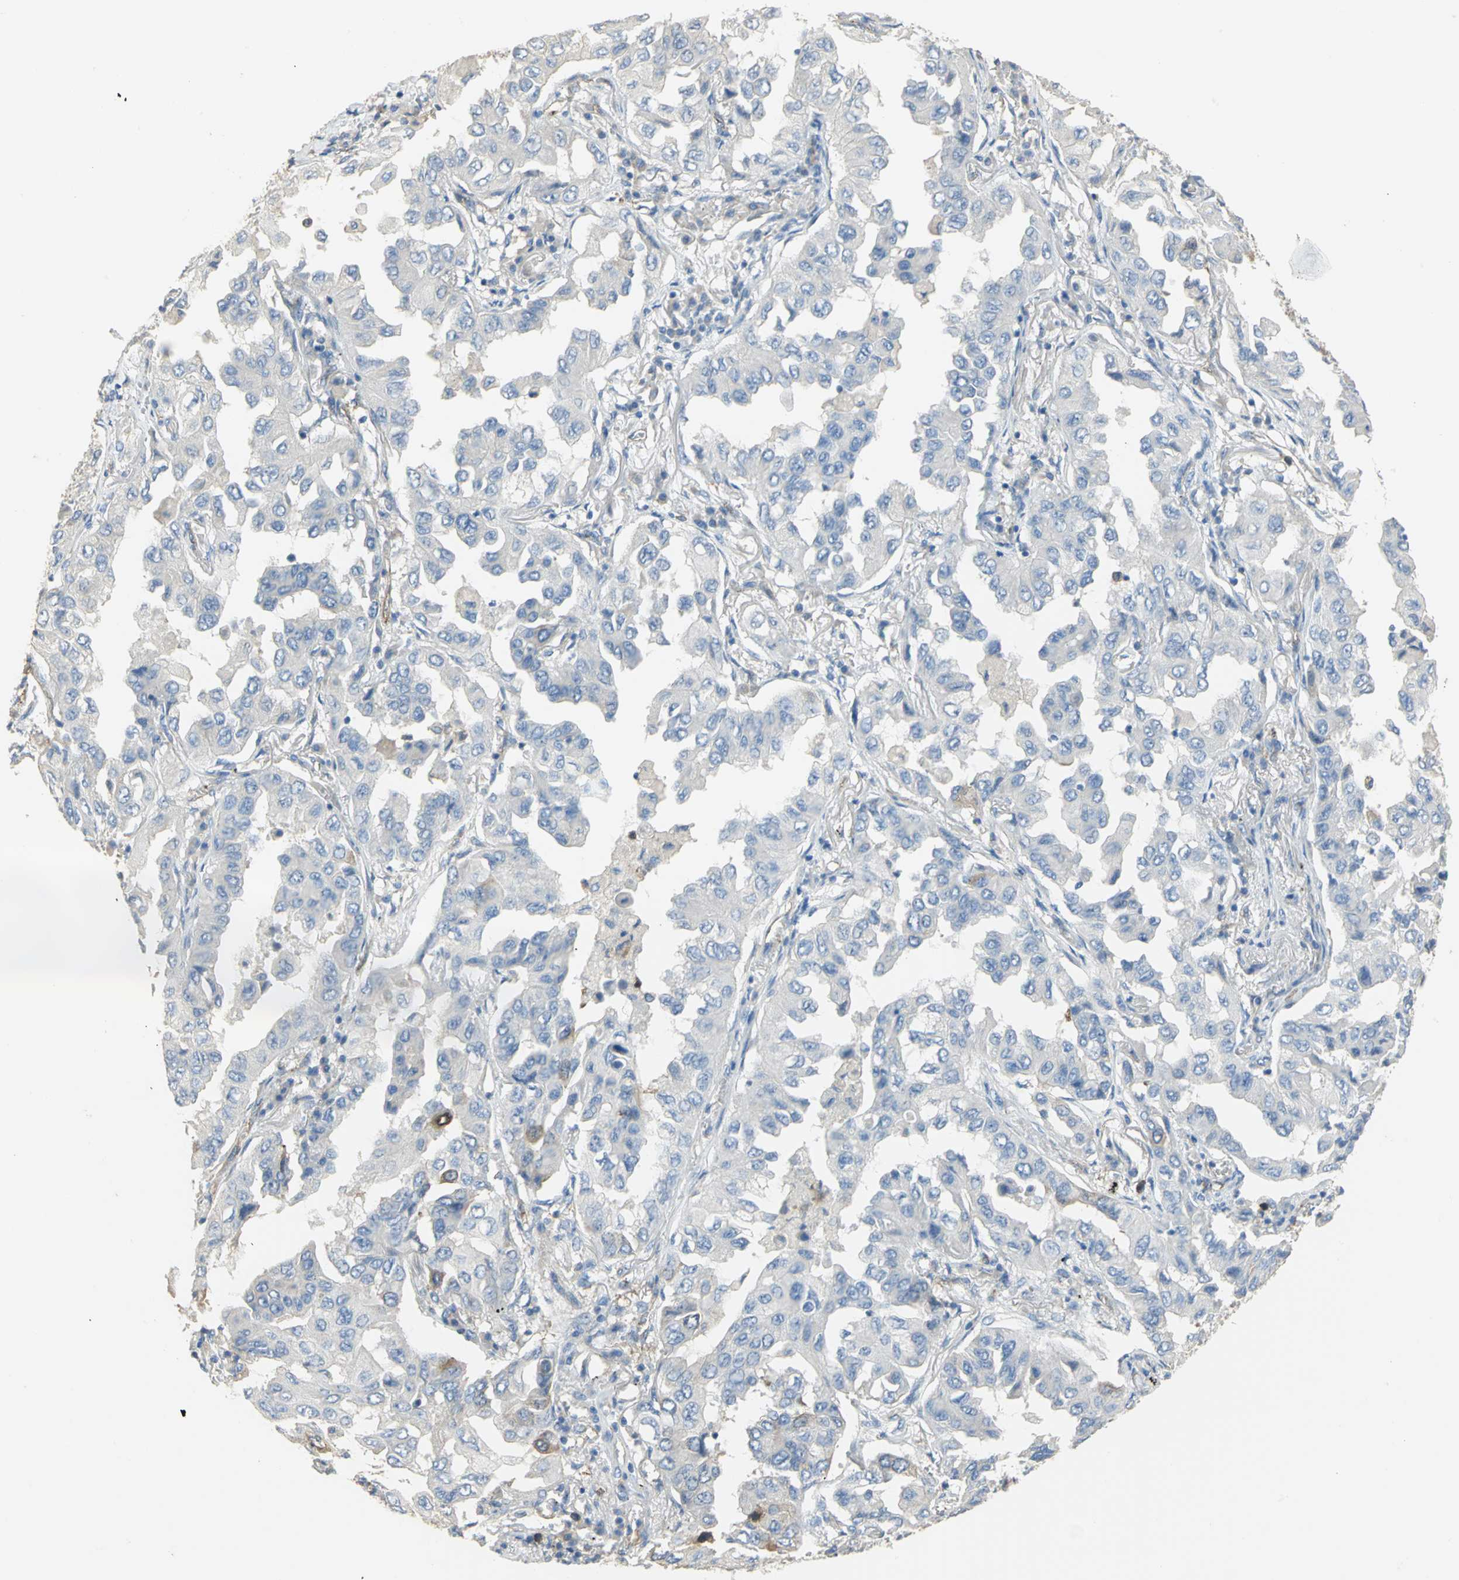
{"staining": {"intensity": "strong", "quantity": "<25%", "location": "cytoplasmic/membranous"}, "tissue": "lung cancer", "cell_type": "Tumor cells", "image_type": "cancer", "snomed": [{"axis": "morphology", "description": "Adenocarcinoma, NOS"}, {"axis": "topography", "description": "Lung"}], "caption": "The histopathology image demonstrates immunohistochemical staining of adenocarcinoma (lung). There is strong cytoplasmic/membranous positivity is seen in about <25% of tumor cells.", "gene": "DLGAP5", "patient": {"sex": "female", "age": 65}}